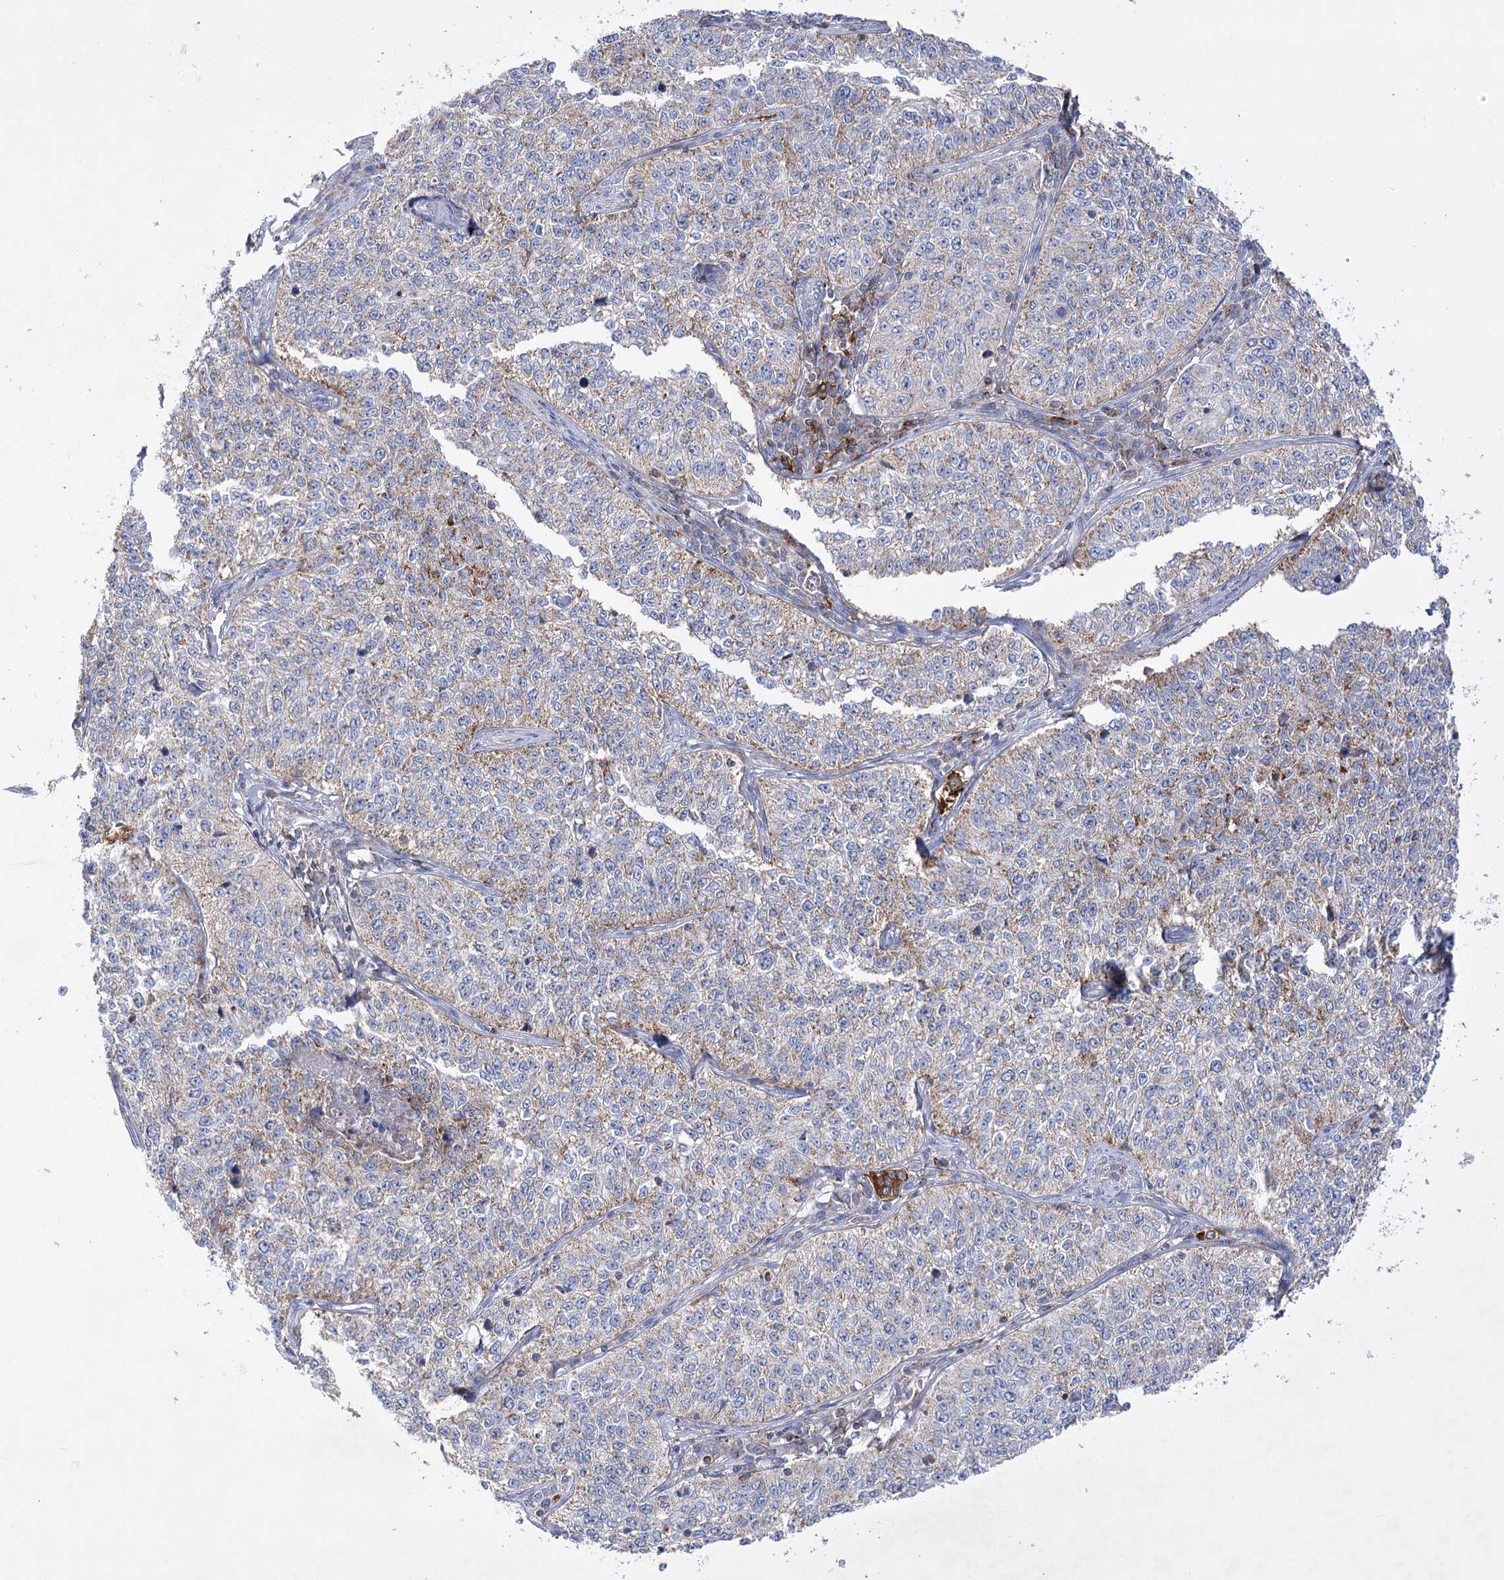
{"staining": {"intensity": "weak", "quantity": "25%-75%", "location": "cytoplasmic/membranous"}, "tissue": "cervical cancer", "cell_type": "Tumor cells", "image_type": "cancer", "snomed": [{"axis": "morphology", "description": "Squamous cell carcinoma, NOS"}, {"axis": "topography", "description": "Cervix"}], "caption": "Tumor cells demonstrate low levels of weak cytoplasmic/membranous staining in about 25%-75% of cells in human cervical cancer.", "gene": "COX15", "patient": {"sex": "female", "age": 35}}